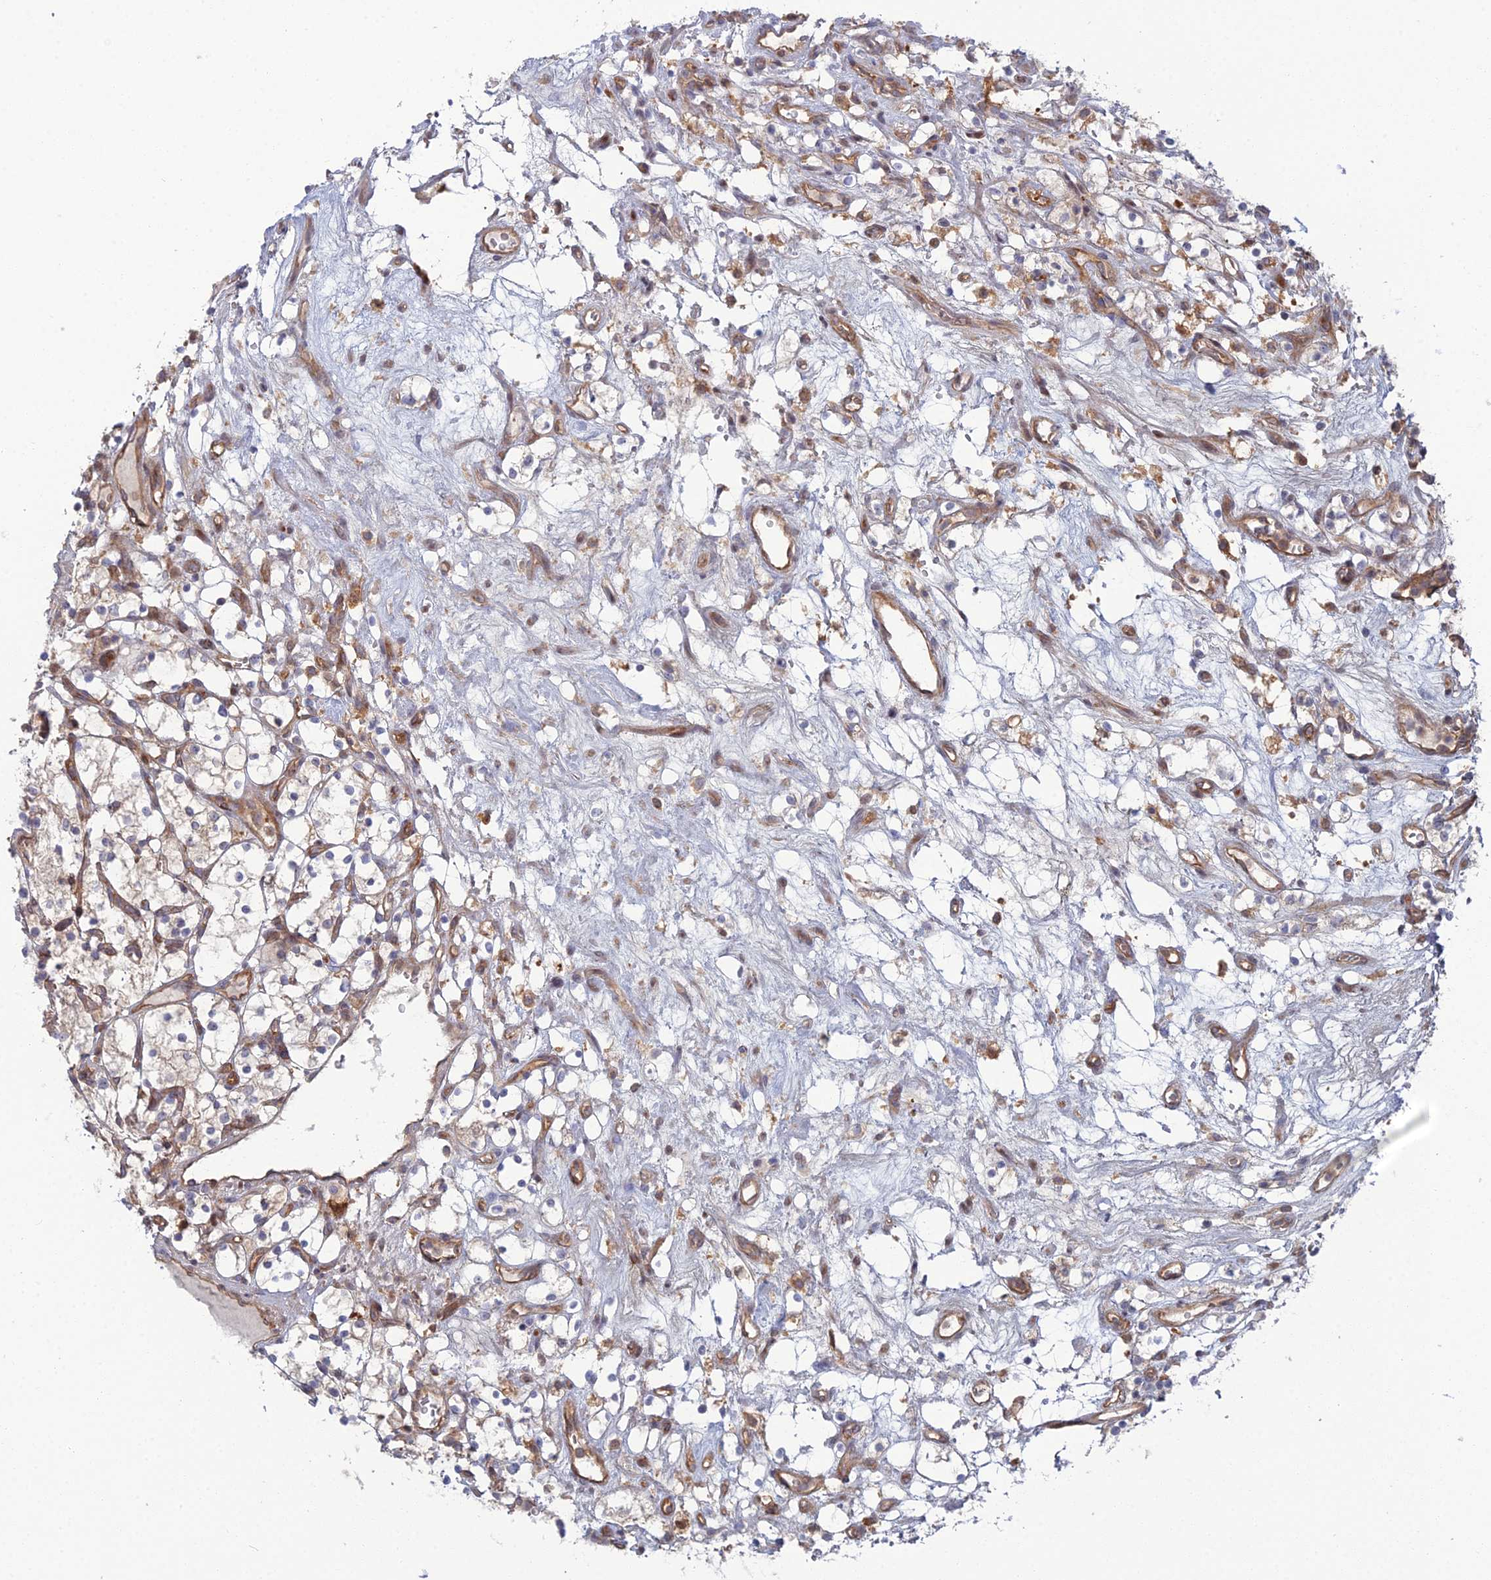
{"staining": {"intensity": "negative", "quantity": "none", "location": "none"}, "tissue": "renal cancer", "cell_type": "Tumor cells", "image_type": "cancer", "snomed": [{"axis": "morphology", "description": "Adenocarcinoma, NOS"}, {"axis": "topography", "description": "Kidney"}], "caption": "DAB immunohistochemical staining of human renal cancer (adenocarcinoma) exhibits no significant expression in tumor cells.", "gene": "ABHD1", "patient": {"sex": "female", "age": 69}}